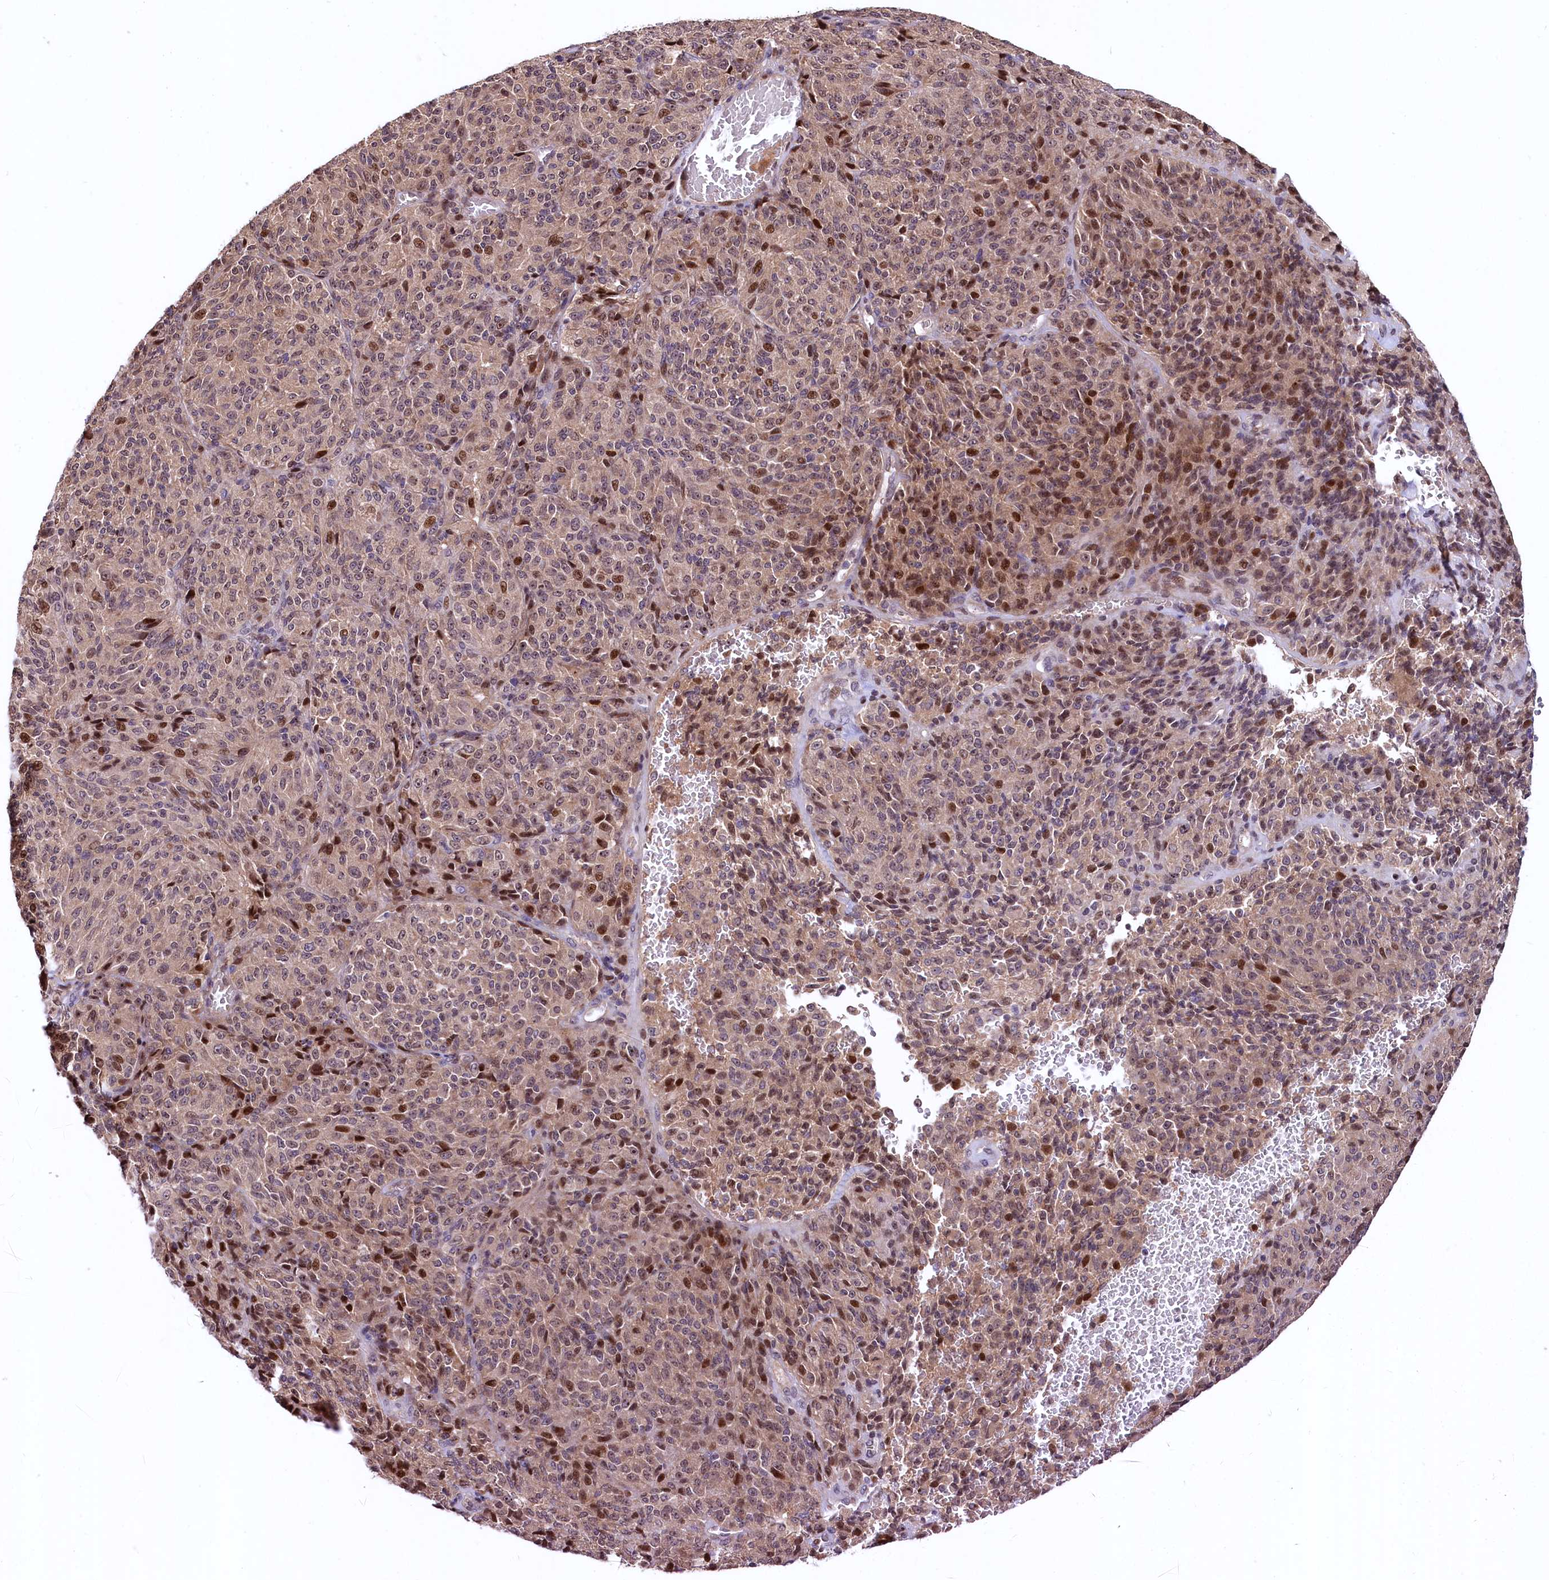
{"staining": {"intensity": "moderate", "quantity": "25%-75%", "location": "cytoplasmic/membranous,nuclear"}, "tissue": "melanoma", "cell_type": "Tumor cells", "image_type": "cancer", "snomed": [{"axis": "morphology", "description": "Malignant melanoma, Metastatic site"}, {"axis": "topography", "description": "Brain"}], "caption": "Immunohistochemical staining of human malignant melanoma (metastatic site) reveals moderate cytoplasmic/membranous and nuclear protein expression in approximately 25%-75% of tumor cells.", "gene": "N4BP2L1", "patient": {"sex": "female", "age": 56}}